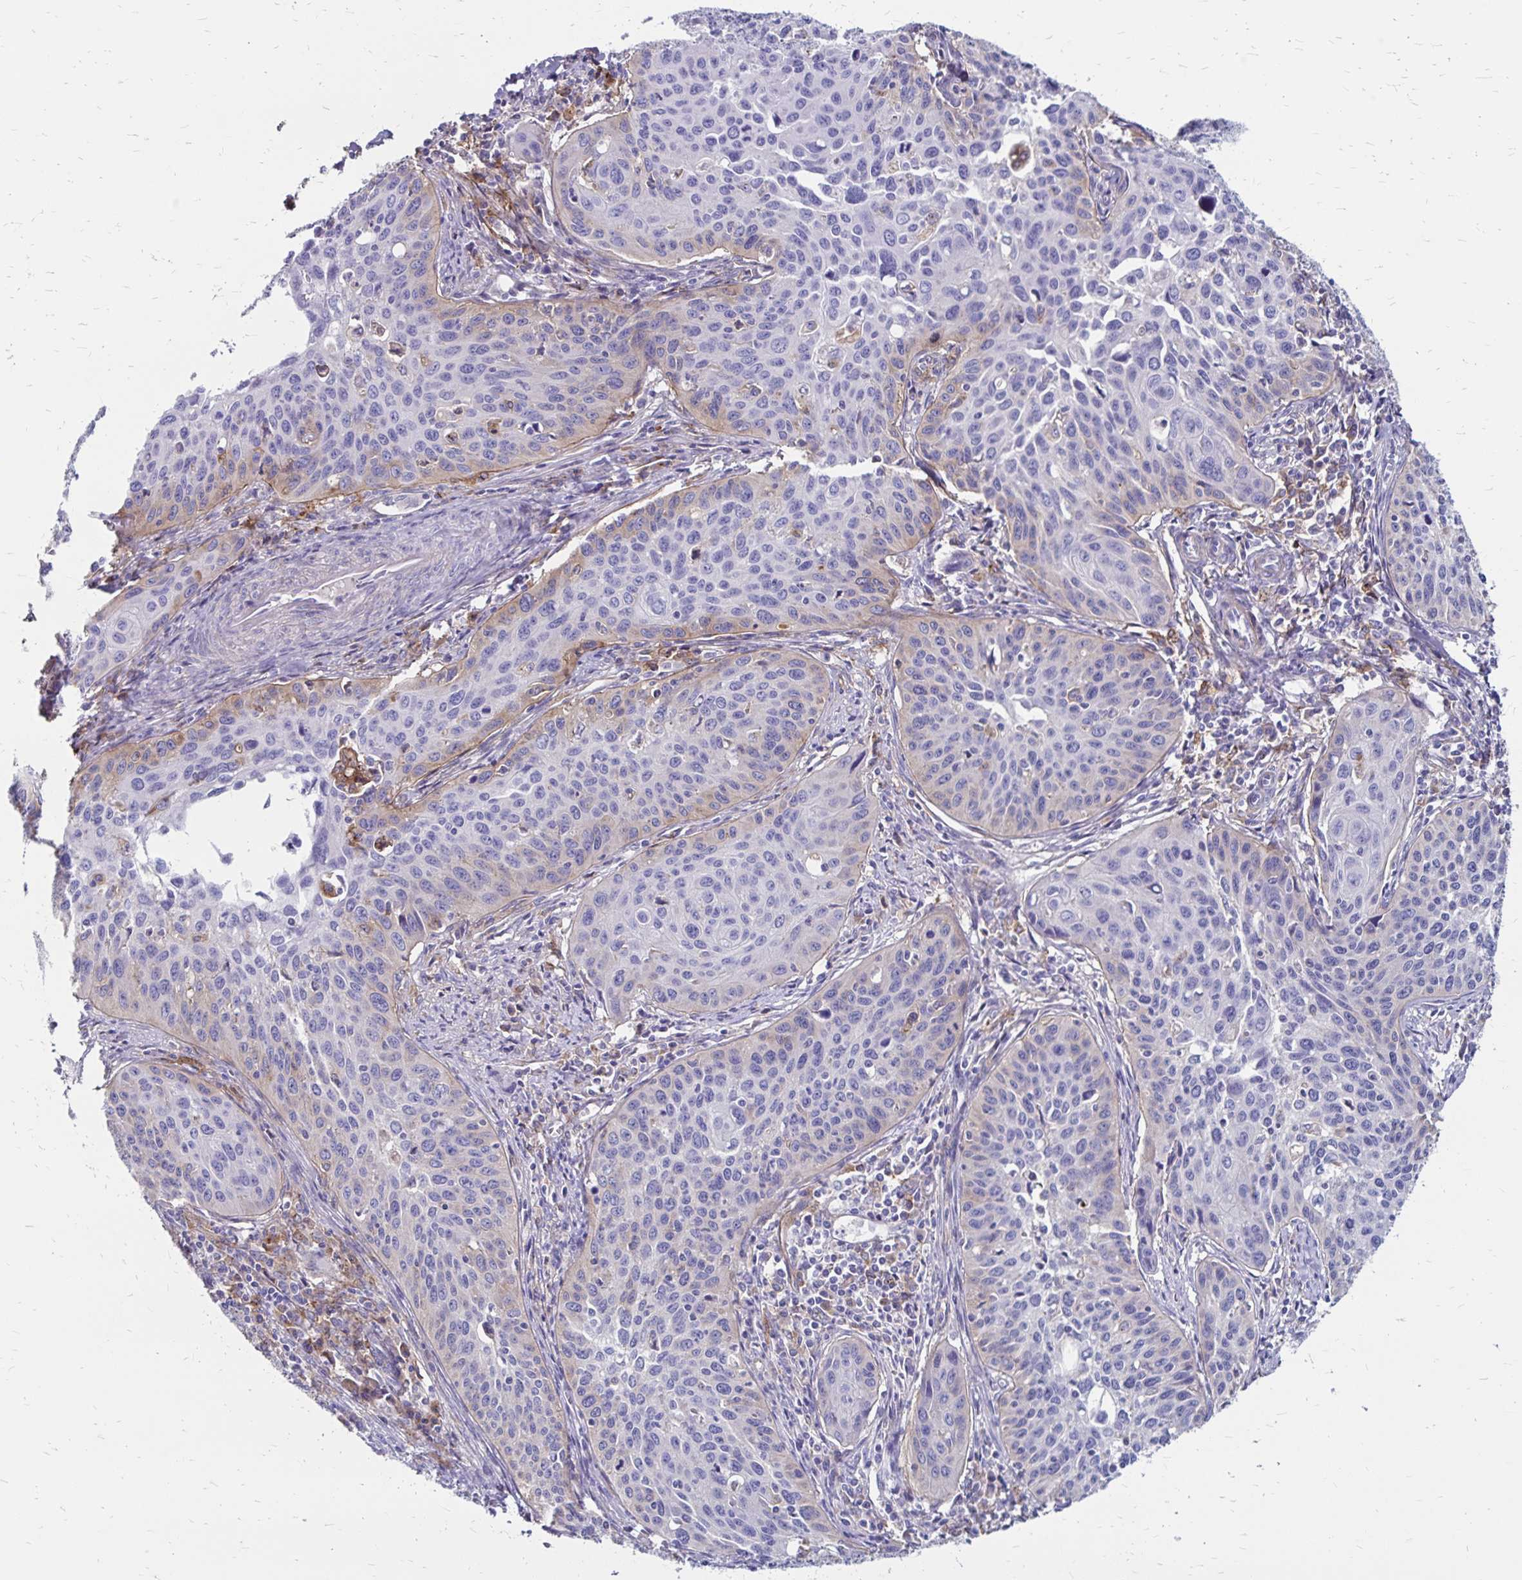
{"staining": {"intensity": "negative", "quantity": "none", "location": "none"}, "tissue": "cervical cancer", "cell_type": "Tumor cells", "image_type": "cancer", "snomed": [{"axis": "morphology", "description": "Squamous cell carcinoma, NOS"}, {"axis": "topography", "description": "Cervix"}], "caption": "IHC histopathology image of neoplastic tissue: squamous cell carcinoma (cervical) stained with DAB (3,3'-diaminobenzidine) reveals no significant protein positivity in tumor cells. (DAB (3,3'-diaminobenzidine) IHC visualized using brightfield microscopy, high magnification).", "gene": "TNS3", "patient": {"sex": "female", "age": 31}}